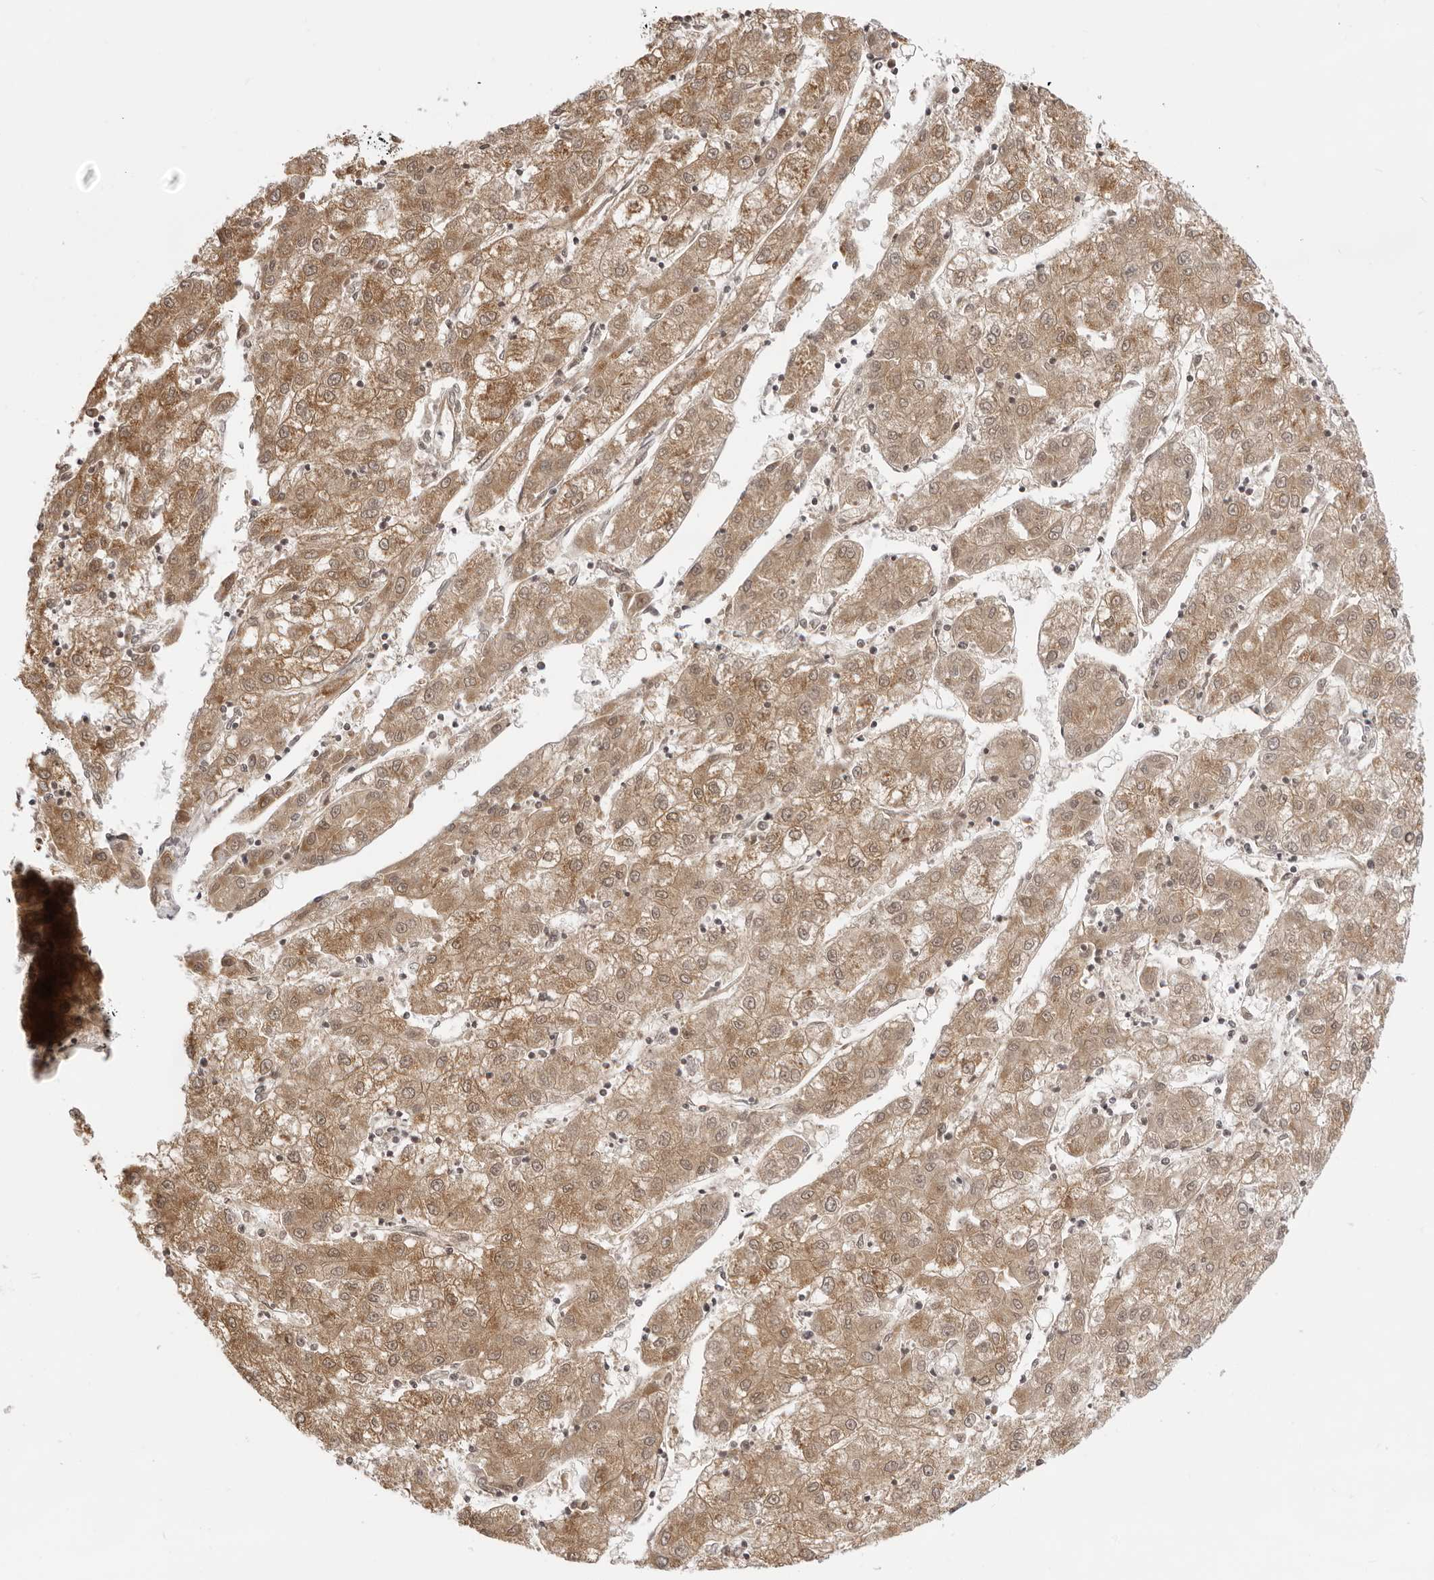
{"staining": {"intensity": "moderate", "quantity": ">75%", "location": "cytoplasmic/membranous,nuclear"}, "tissue": "liver cancer", "cell_type": "Tumor cells", "image_type": "cancer", "snomed": [{"axis": "morphology", "description": "Carcinoma, Hepatocellular, NOS"}, {"axis": "topography", "description": "Liver"}], "caption": "An immunohistochemistry micrograph of neoplastic tissue is shown. Protein staining in brown shows moderate cytoplasmic/membranous and nuclear positivity in liver cancer within tumor cells. (DAB IHC, brown staining for protein, blue staining for nuclei).", "gene": "FDPS", "patient": {"sex": "male", "age": 72}}